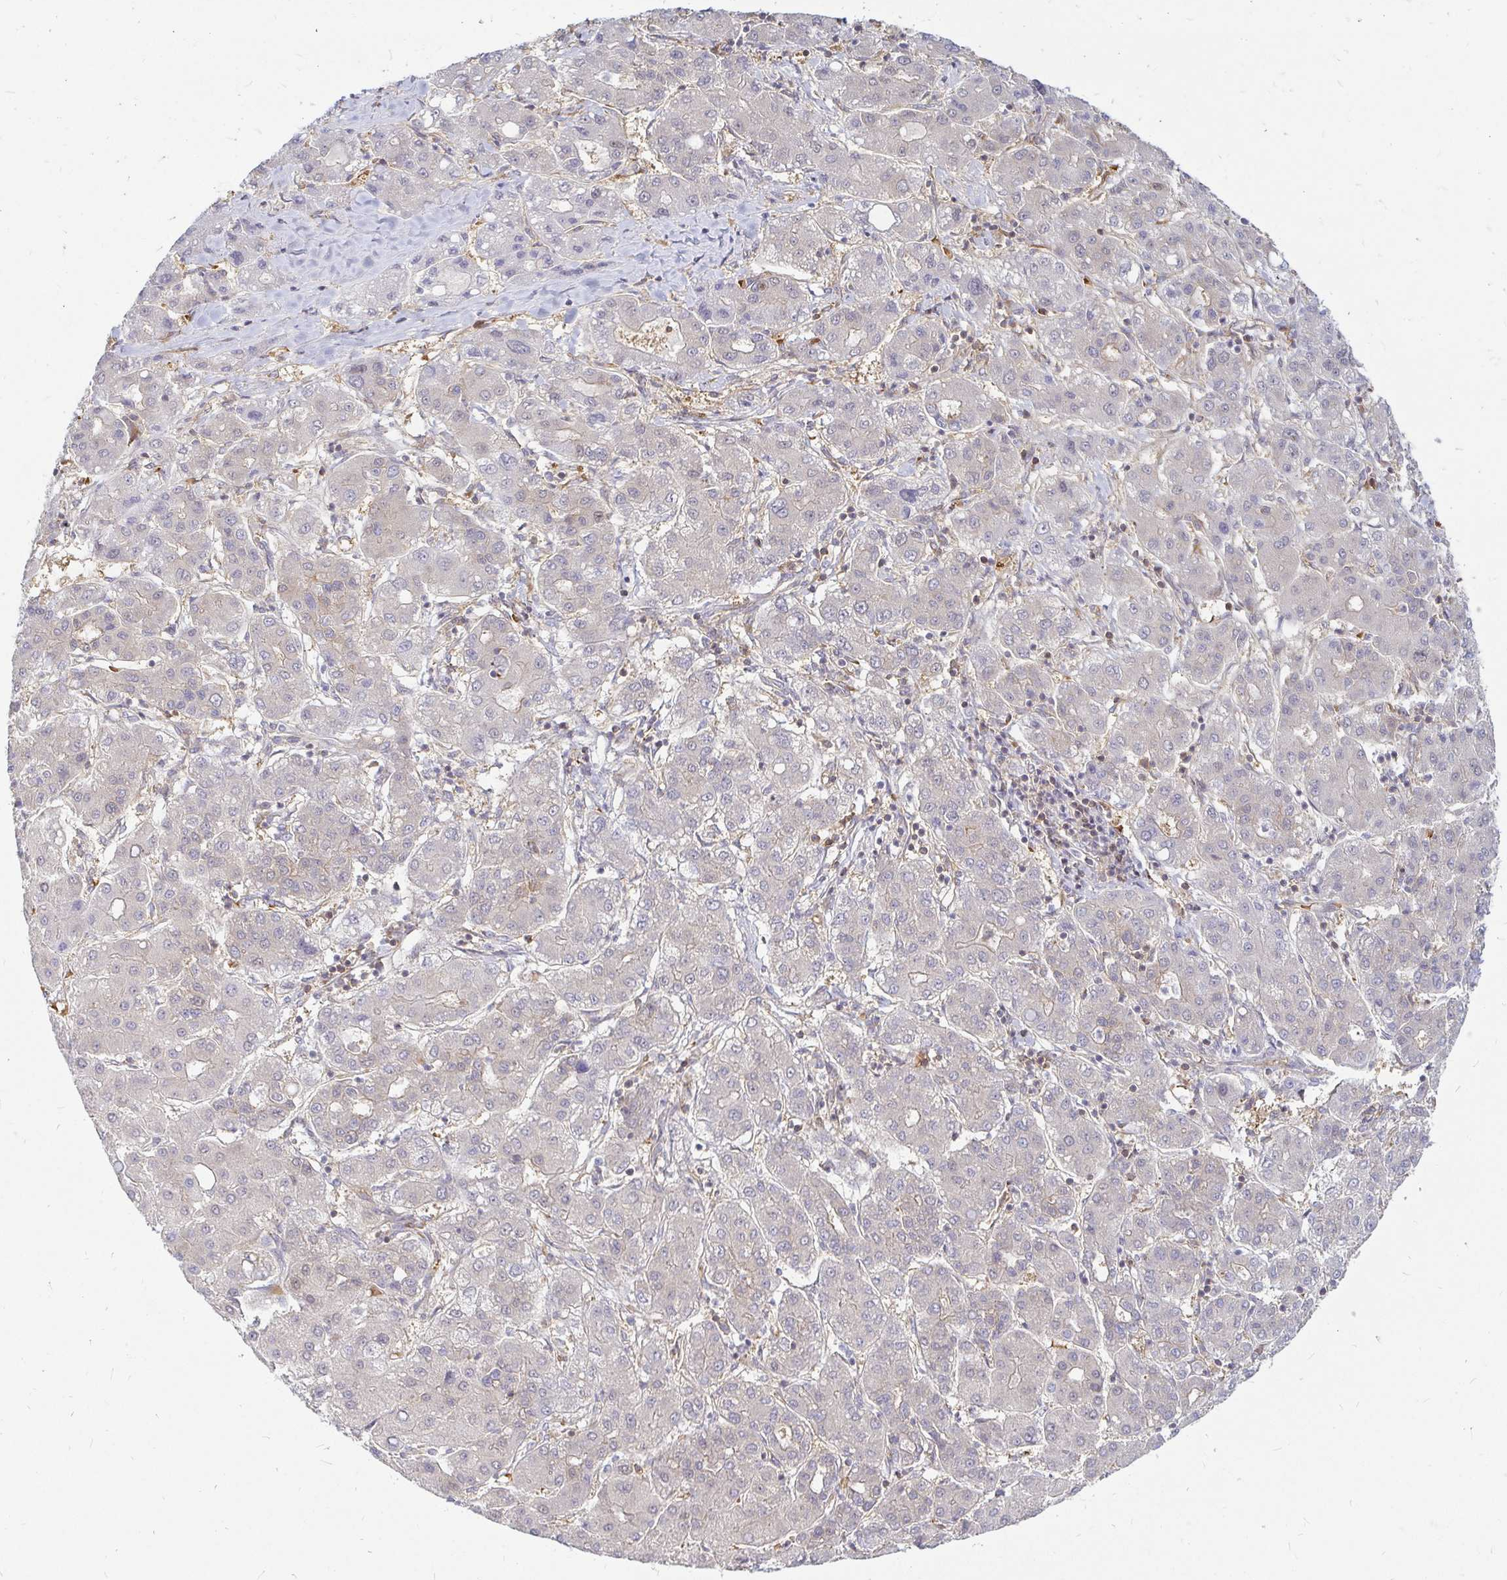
{"staining": {"intensity": "negative", "quantity": "none", "location": "none"}, "tissue": "liver cancer", "cell_type": "Tumor cells", "image_type": "cancer", "snomed": [{"axis": "morphology", "description": "Carcinoma, Hepatocellular, NOS"}, {"axis": "topography", "description": "Liver"}], "caption": "Liver cancer (hepatocellular carcinoma) stained for a protein using immunohistochemistry (IHC) reveals no positivity tumor cells.", "gene": "CAST", "patient": {"sex": "male", "age": 65}}